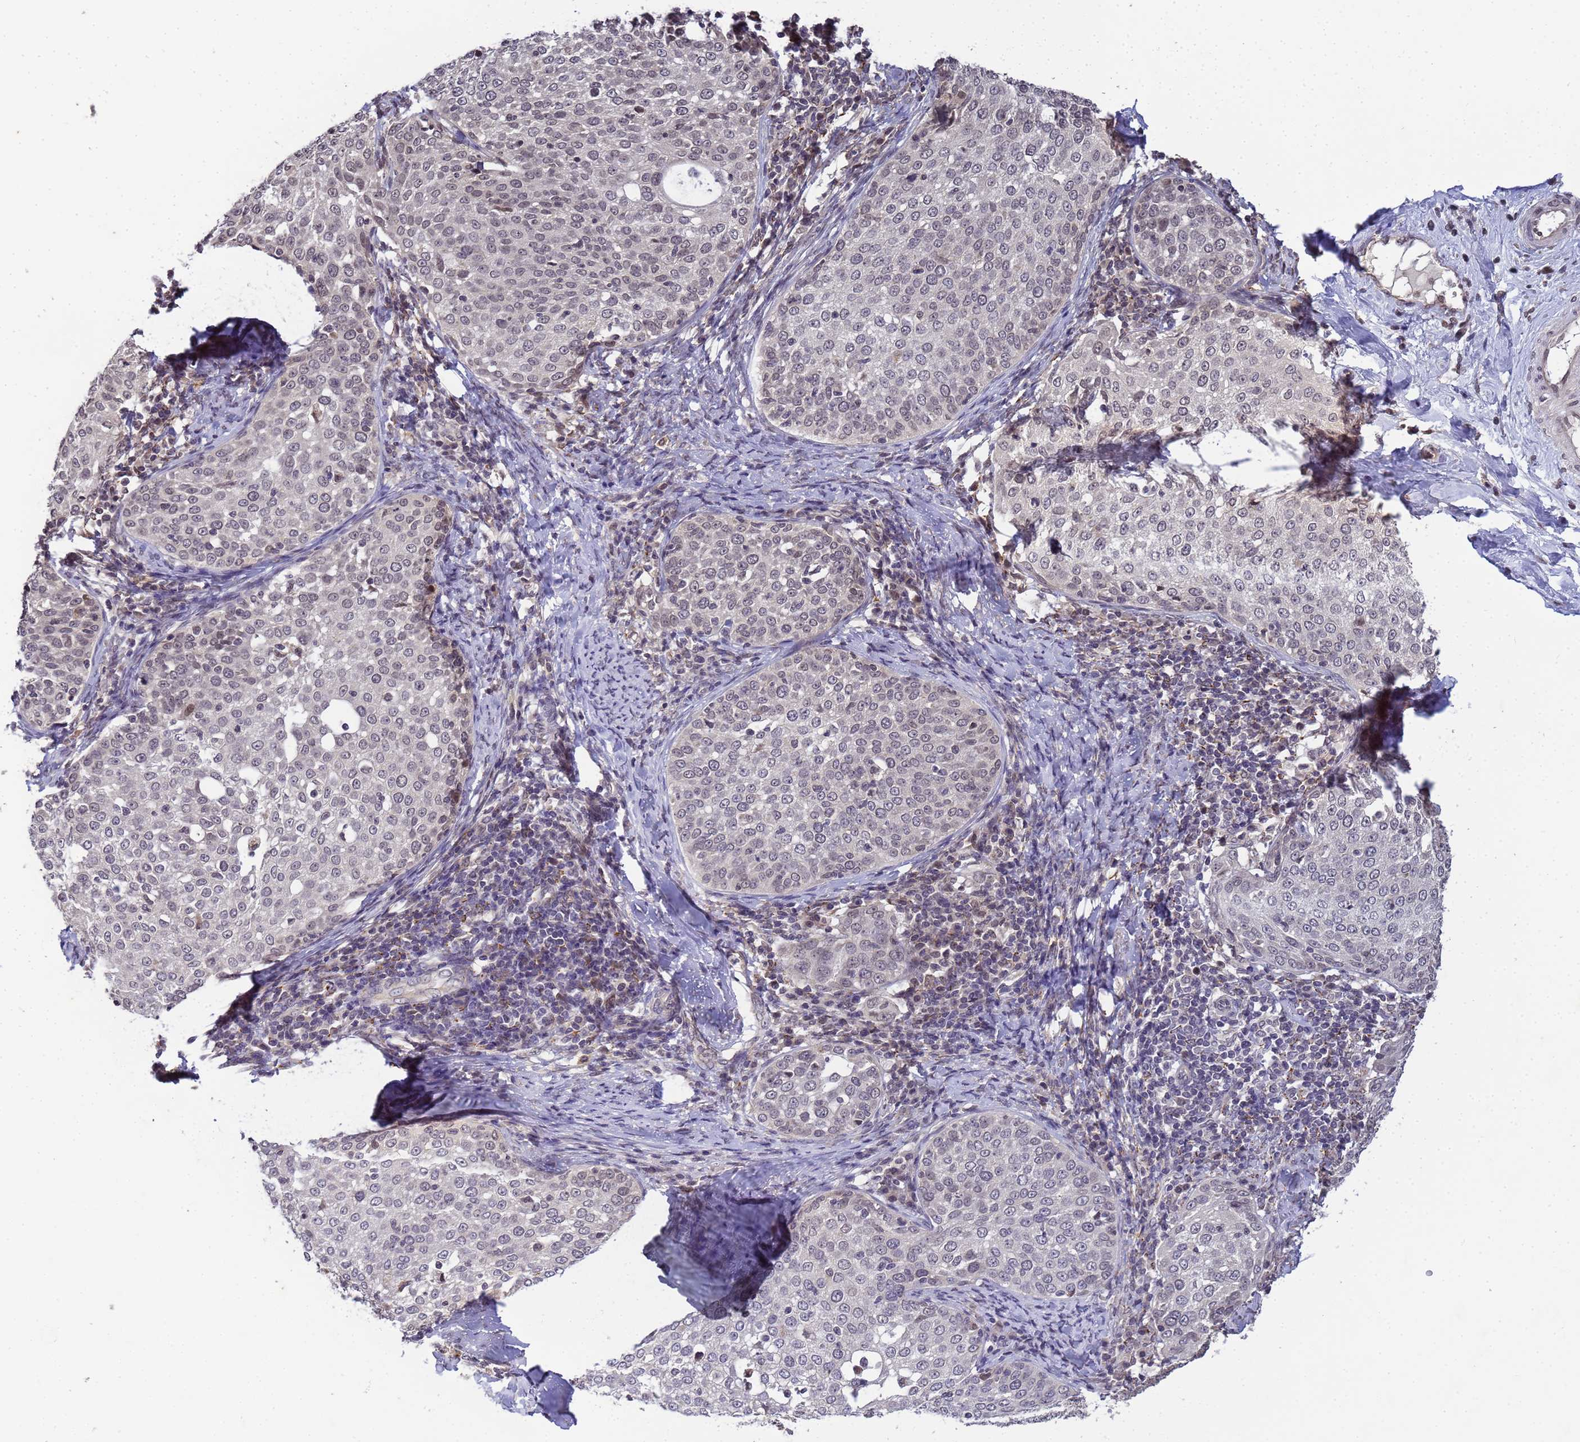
{"staining": {"intensity": "negative", "quantity": "none", "location": "none"}, "tissue": "cervical cancer", "cell_type": "Tumor cells", "image_type": "cancer", "snomed": [{"axis": "morphology", "description": "Squamous cell carcinoma, NOS"}, {"axis": "topography", "description": "Cervix"}], "caption": "There is no significant staining in tumor cells of cervical cancer (squamous cell carcinoma).", "gene": "MYL7", "patient": {"sex": "female", "age": 57}}